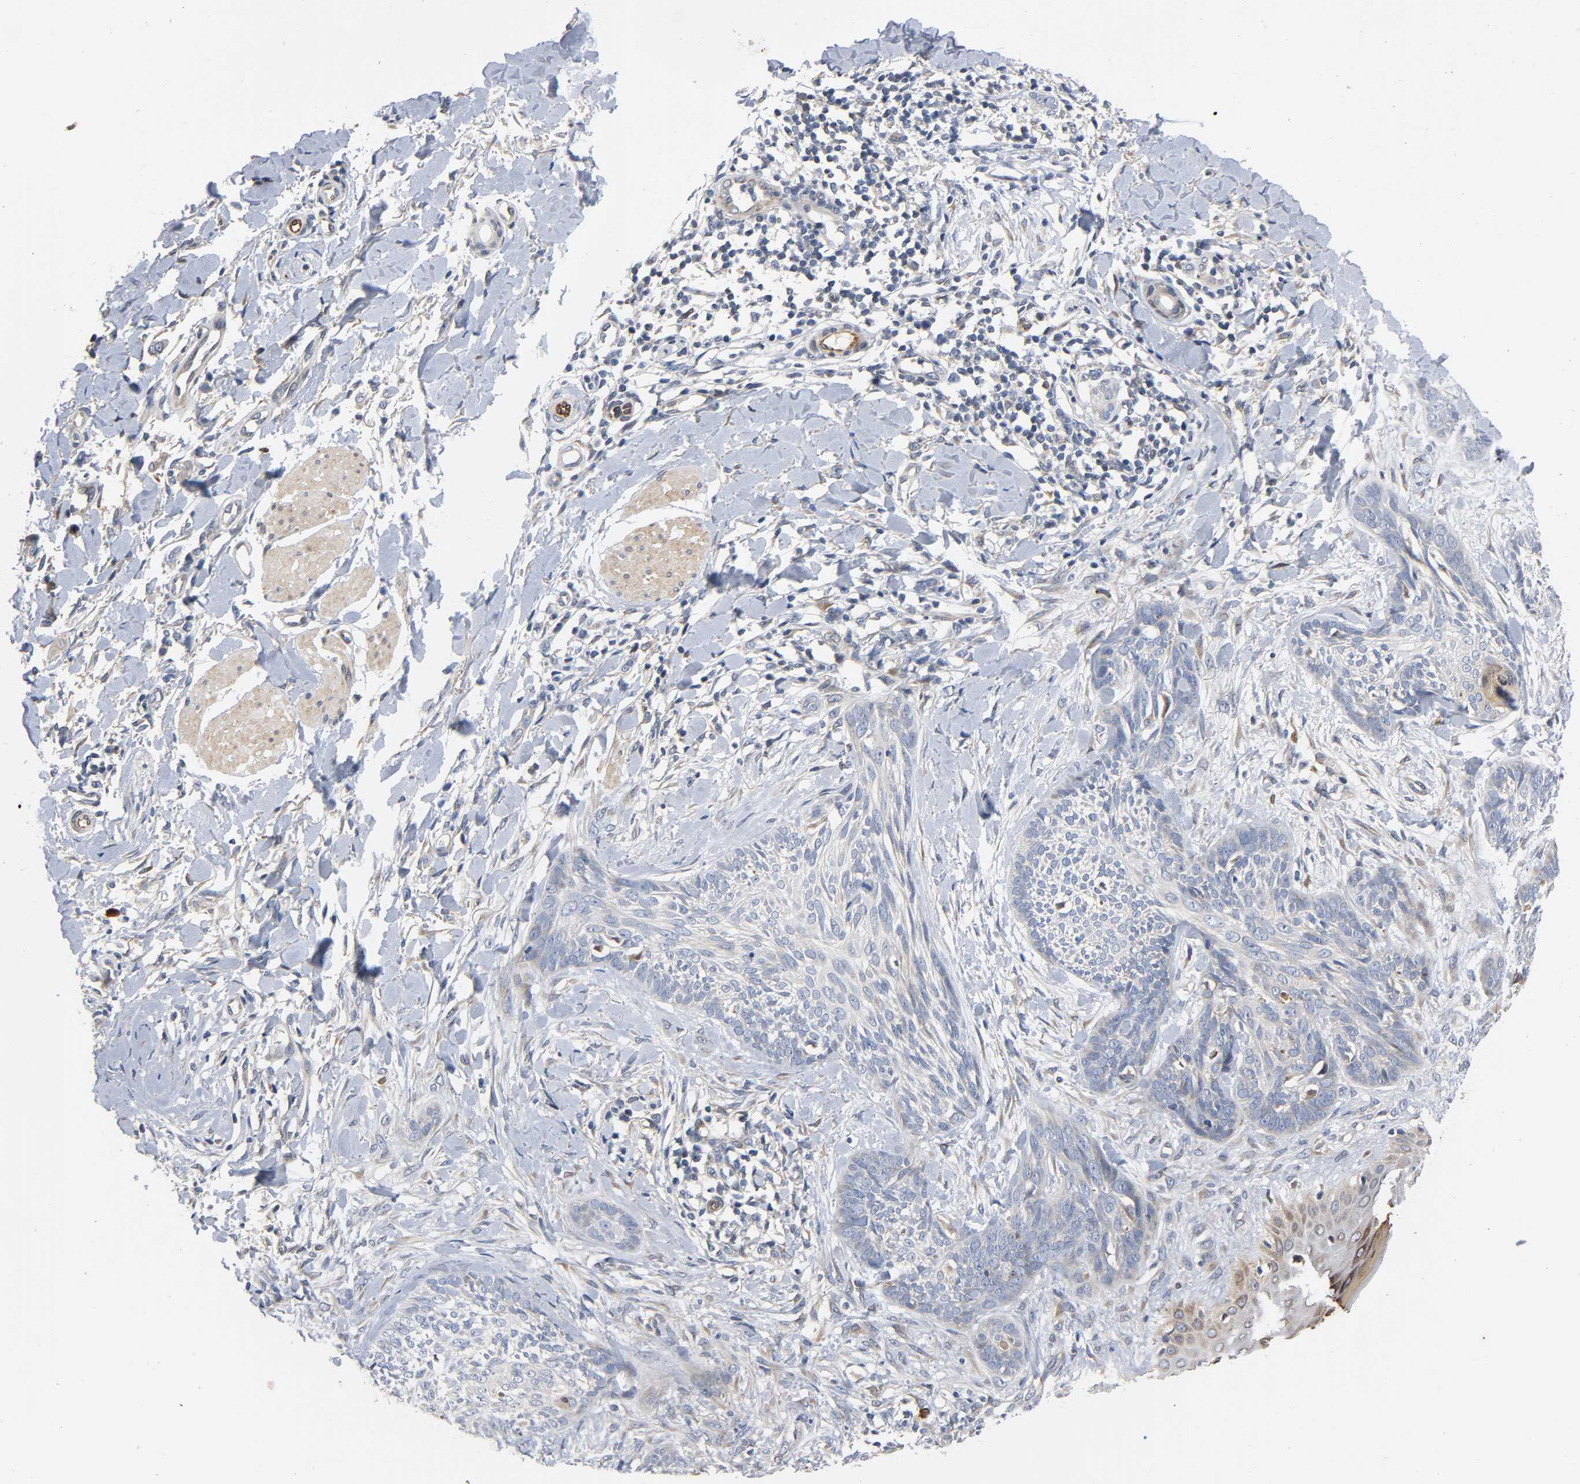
{"staining": {"intensity": "weak", "quantity": "<25%", "location": "cytoplasmic/membranous"}, "tissue": "skin cancer", "cell_type": "Tumor cells", "image_type": "cancer", "snomed": [{"axis": "morphology", "description": "Normal tissue, NOS"}, {"axis": "morphology", "description": "Basal cell carcinoma"}, {"axis": "topography", "description": "Skin"}], "caption": "The image displays no significant staining in tumor cells of basal cell carcinoma (skin).", "gene": "ASB6", "patient": {"sex": "male", "age": 71}}